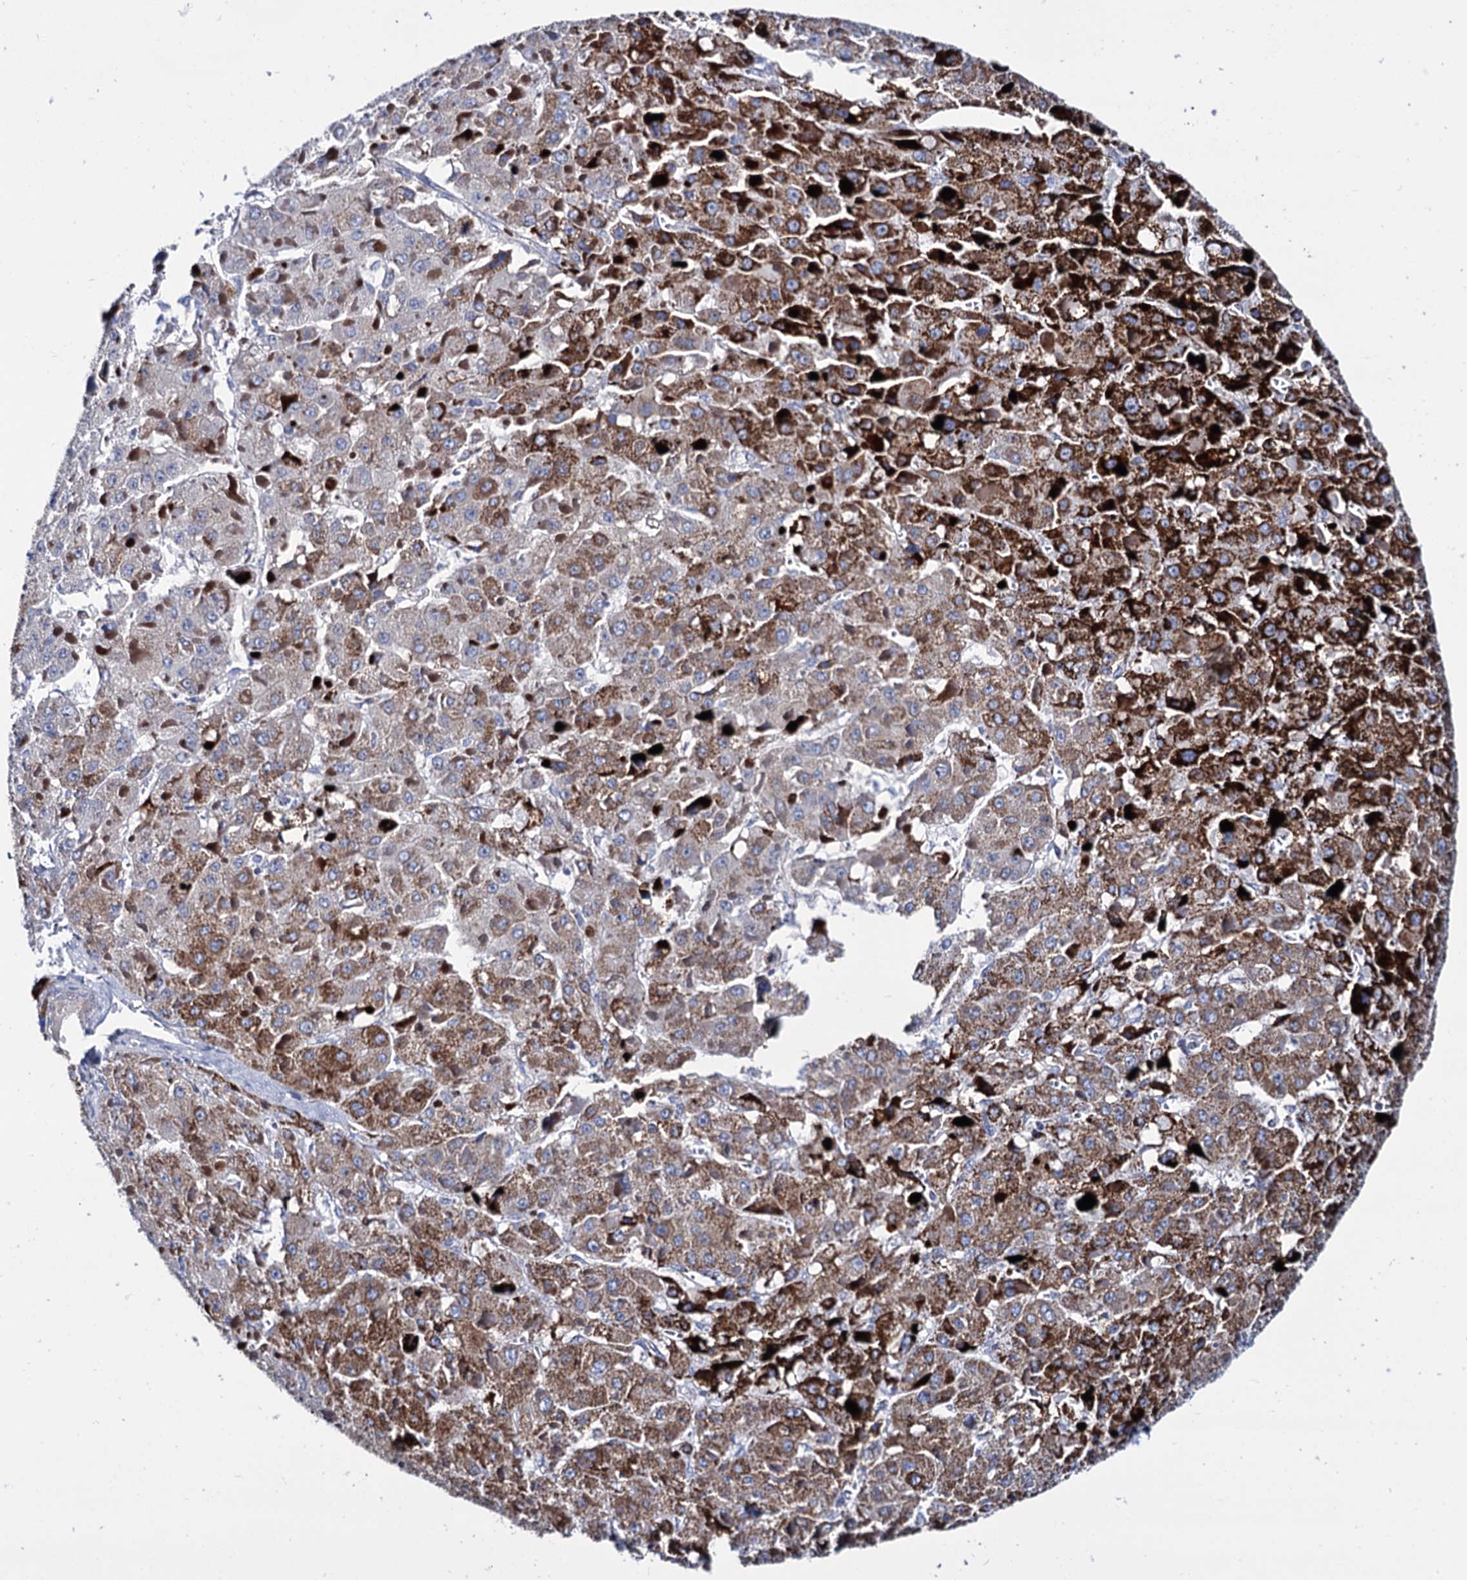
{"staining": {"intensity": "strong", "quantity": ">75%", "location": "cytoplasmic/membranous"}, "tissue": "liver cancer", "cell_type": "Tumor cells", "image_type": "cancer", "snomed": [{"axis": "morphology", "description": "Carcinoma, Hepatocellular, NOS"}, {"axis": "topography", "description": "Liver"}], "caption": "Protein analysis of hepatocellular carcinoma (liver) tissue displays strong cytoplasmic/membranous positivity in about >75% of tumor cells.", "gene": "UBASH3B", "patient": {"sex": "female", "age": 73}}